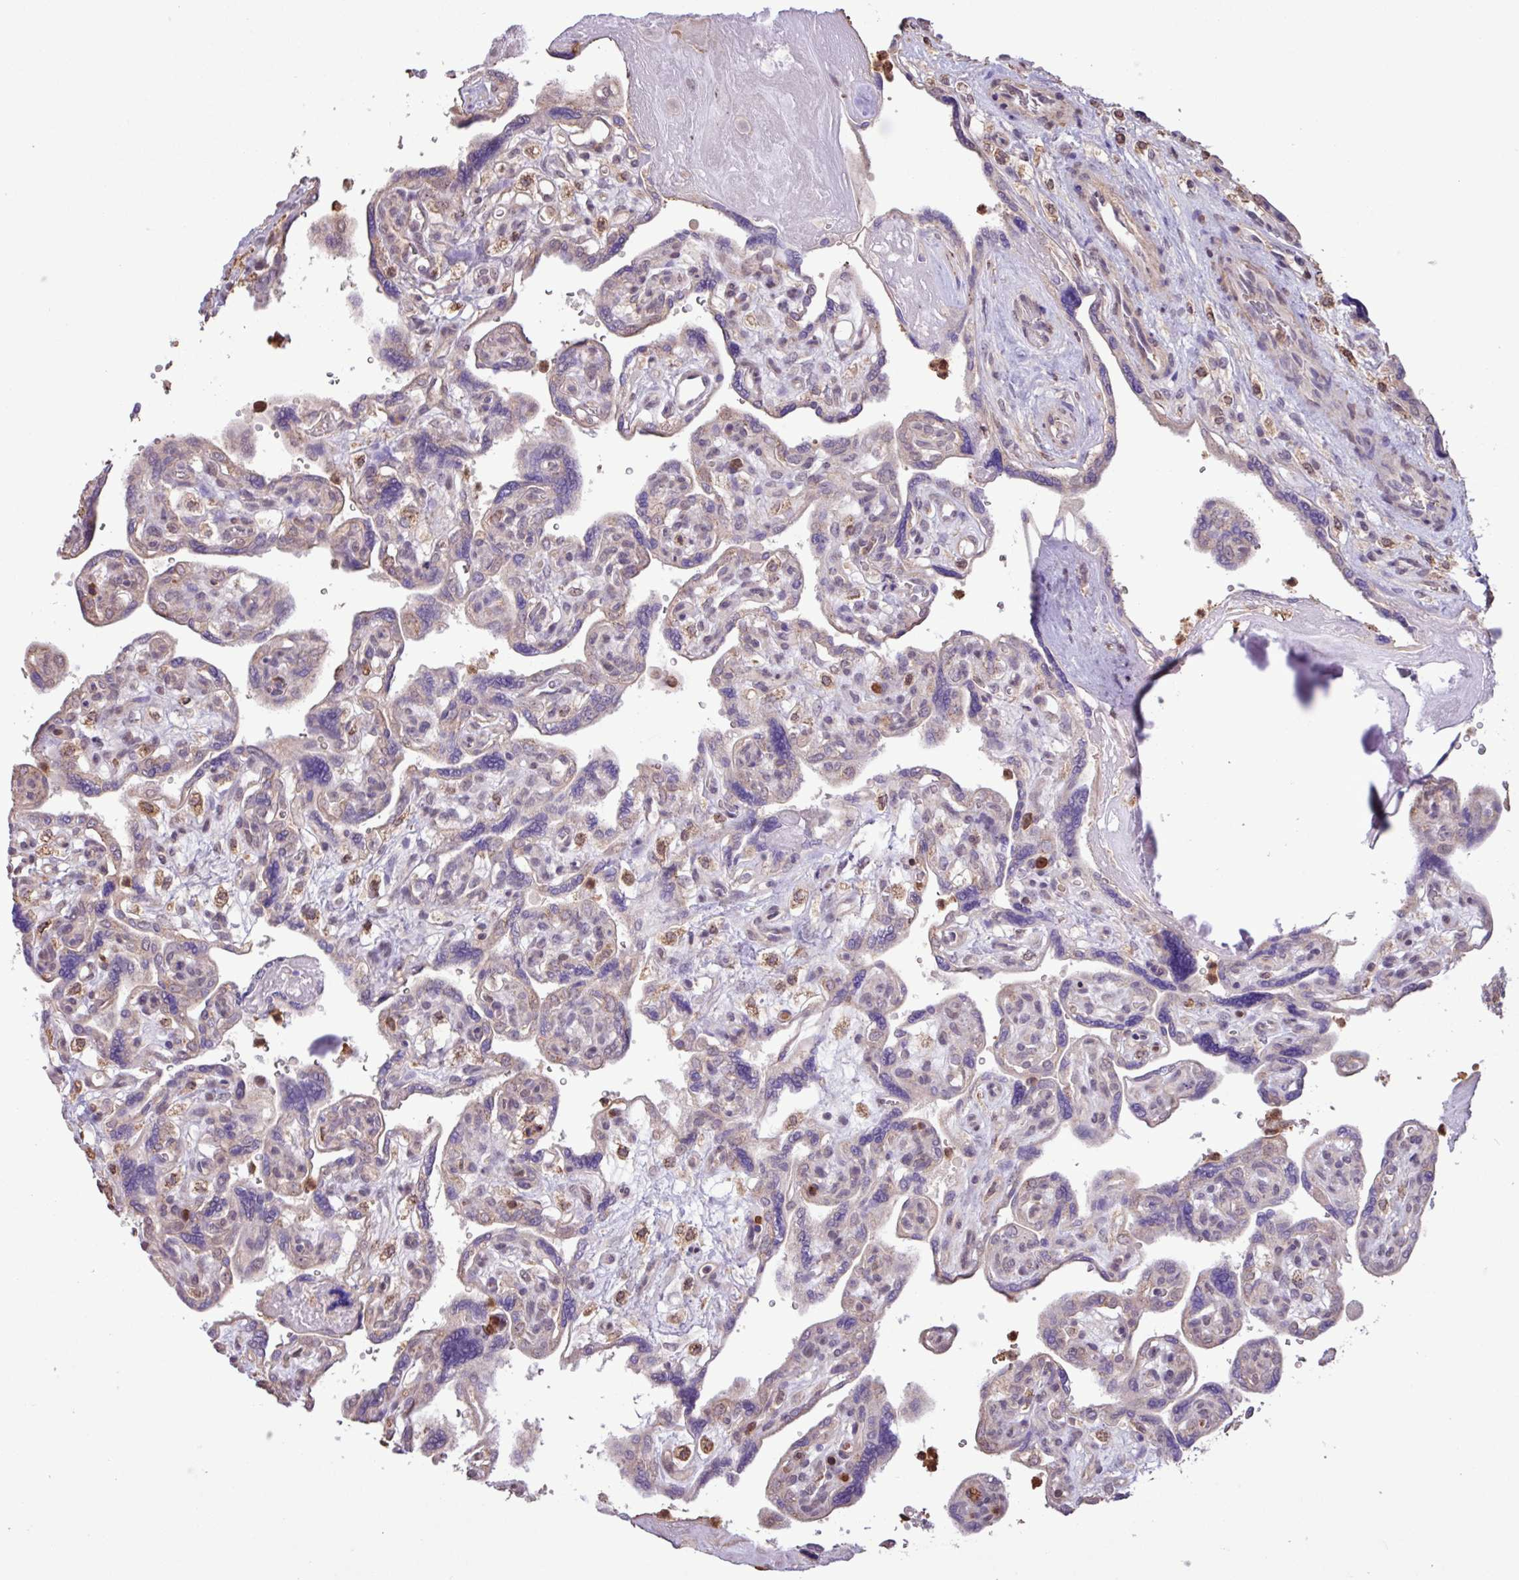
{"staining": {"intensity": "moderate", "quantity": "25%-75%", "location": "cytoplasmic/membranous,nuclear"}, "tissue": "placenta", "cell_type": "Decidual cells", "image_type": "normal", "snomed": [{"axis": "morphology", "description": "Normal tissue, NOS"}, {"axis": "topography", "description": "Placenta"}], "caption": "DAB immunohistochemical staining of benign human placenta exhibits moderate cytoplasmic/membranous,nuclear protein positivity in about 25%-75% of decidual cells. (DAB = brown stain, brightfield microscopy at high magnification).", "gene": "CHST11", "patient": {"sex": "female", "age": 39}}